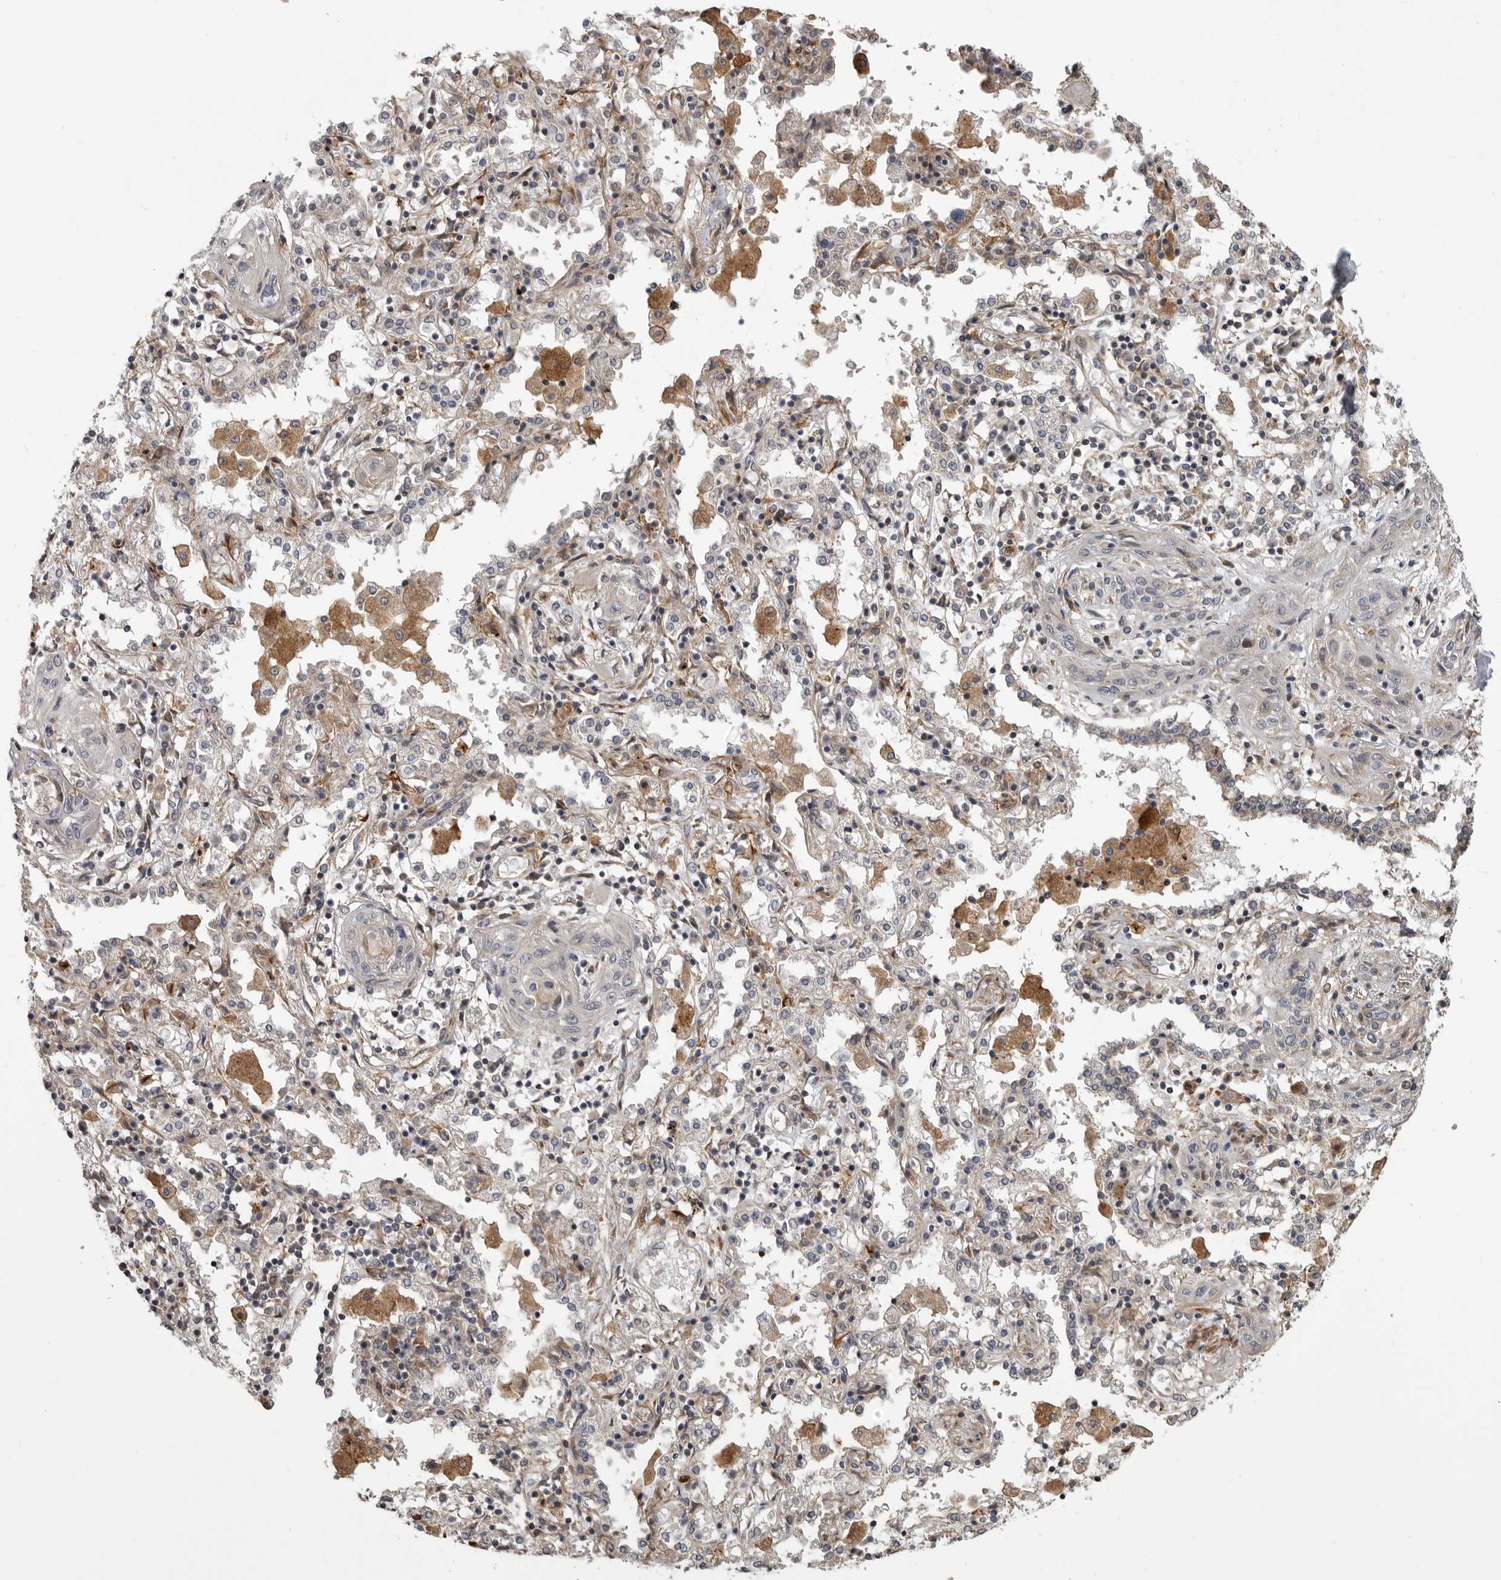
{"staining": {"intensity": "weak", "quantity": "<25%", "location": "cytoplasmic/membranous"}, "tissue": "lung cancer", "cell_type": "Tumor cells", "image_type": "cancer", "snomed": [{"axis": "morphology", "description": "Squamous cell carcinoma, NOS"}, {"axis": "topography", "description": "Lung"}], "caption": "This is an IHC histopathology image of human lung cancer (squamous cell carcinoma). There is no positivity in tumor cells.", "gene": "ZNRF1", "patient": {"sex": "female", "age": 47}}